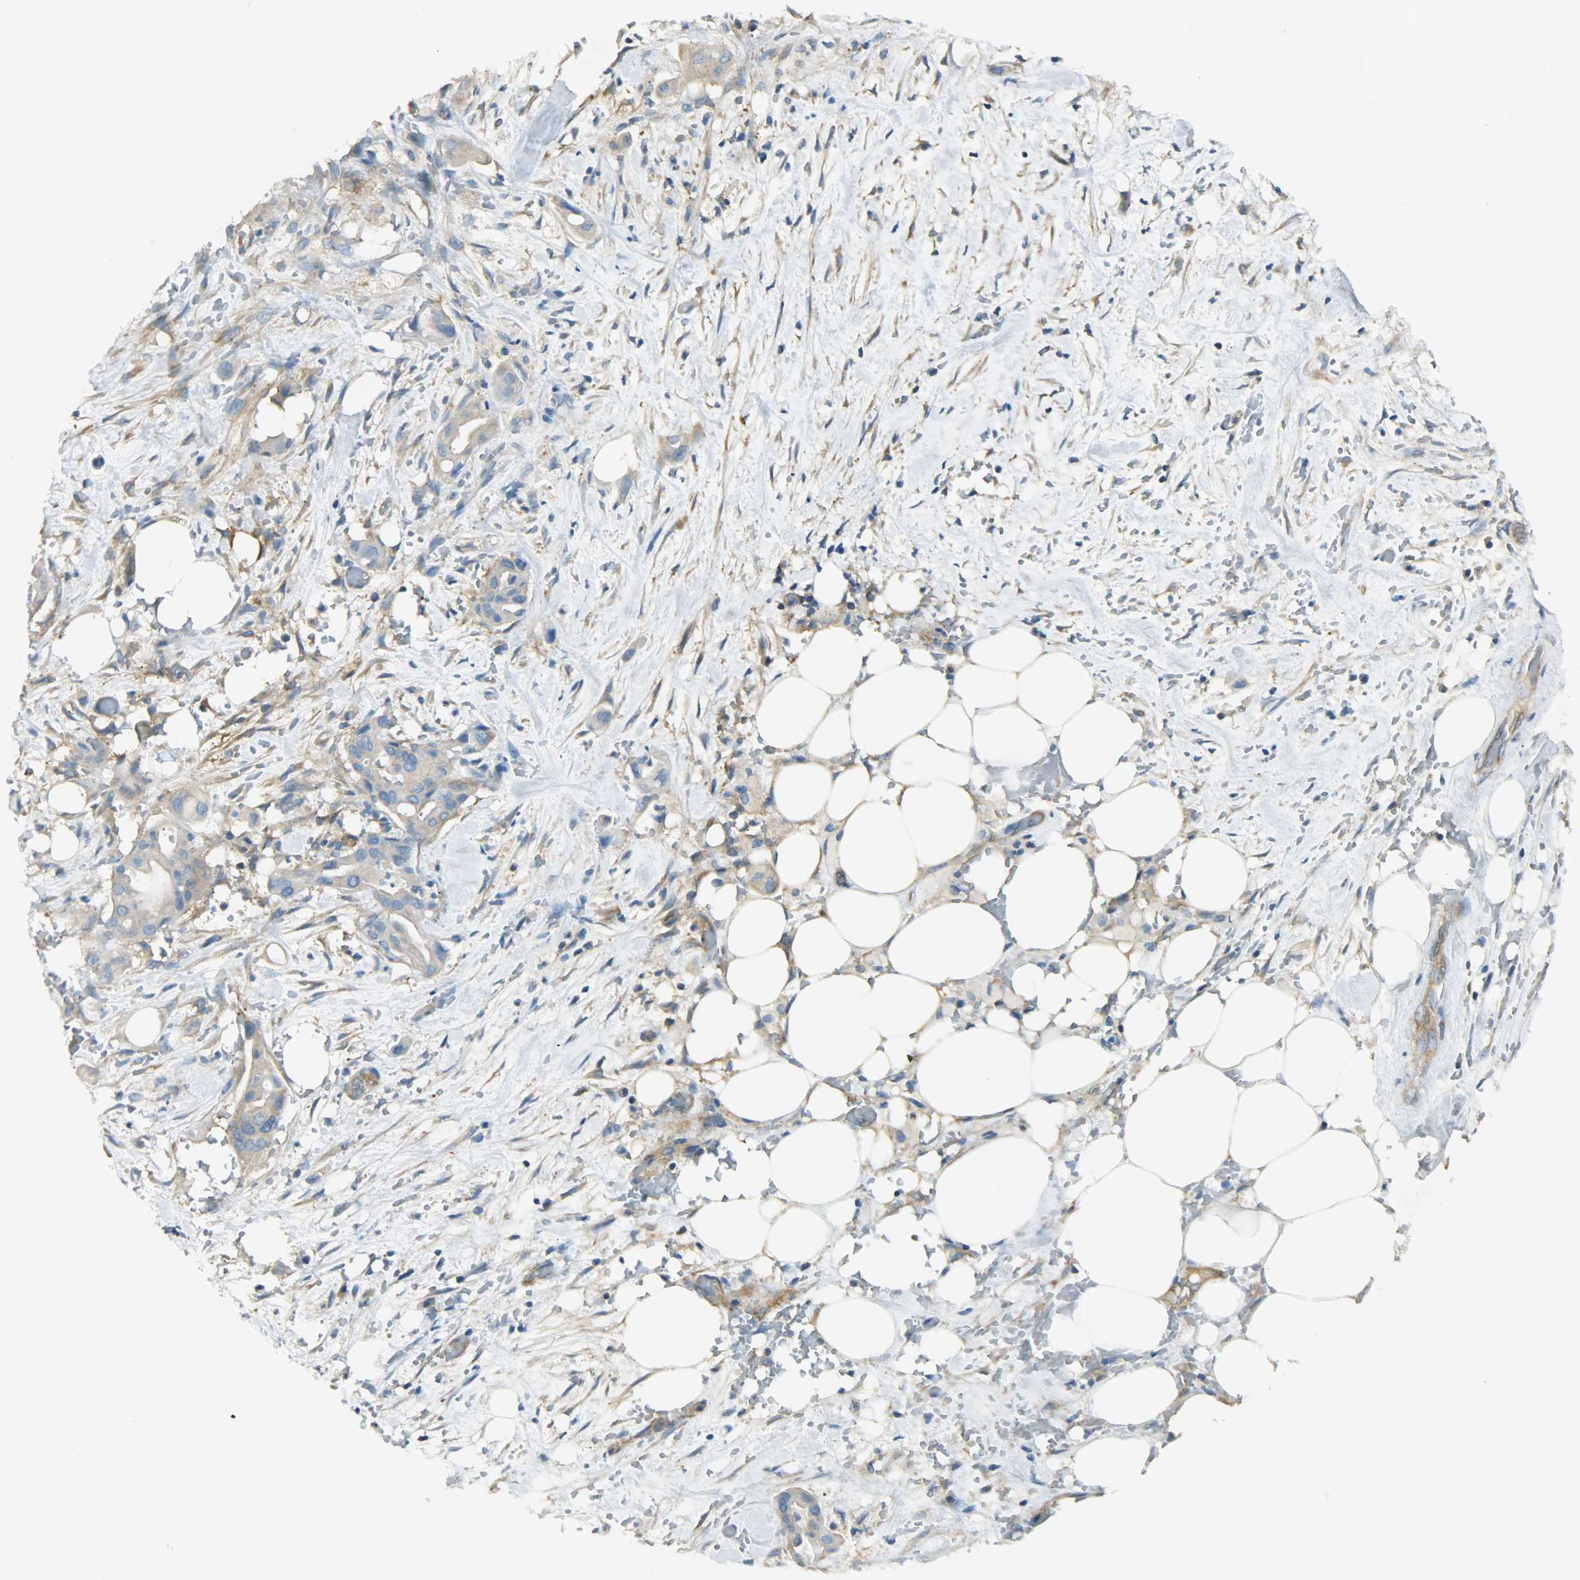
{"staining": {"intensity": "weak", "quantity": "<25%", "location": "cytoplasmic/membranous"}, "tissue": "liver cancer", "cell_type": "Tumor cells", "image_type": "cancer", "snomed": [{"axis": "morphology", "description": "Cholangiocarcinoma"}, {"axis": "topography", "description": "Liver"}], "caption": "IHC histopathology image of human cholangiocarcinoma (liver) stained for a protein (brown), which exhibits no expression in tumor cells.", "gene": "TSC22D2", "patient": {"sex": "female", "age": 68}}